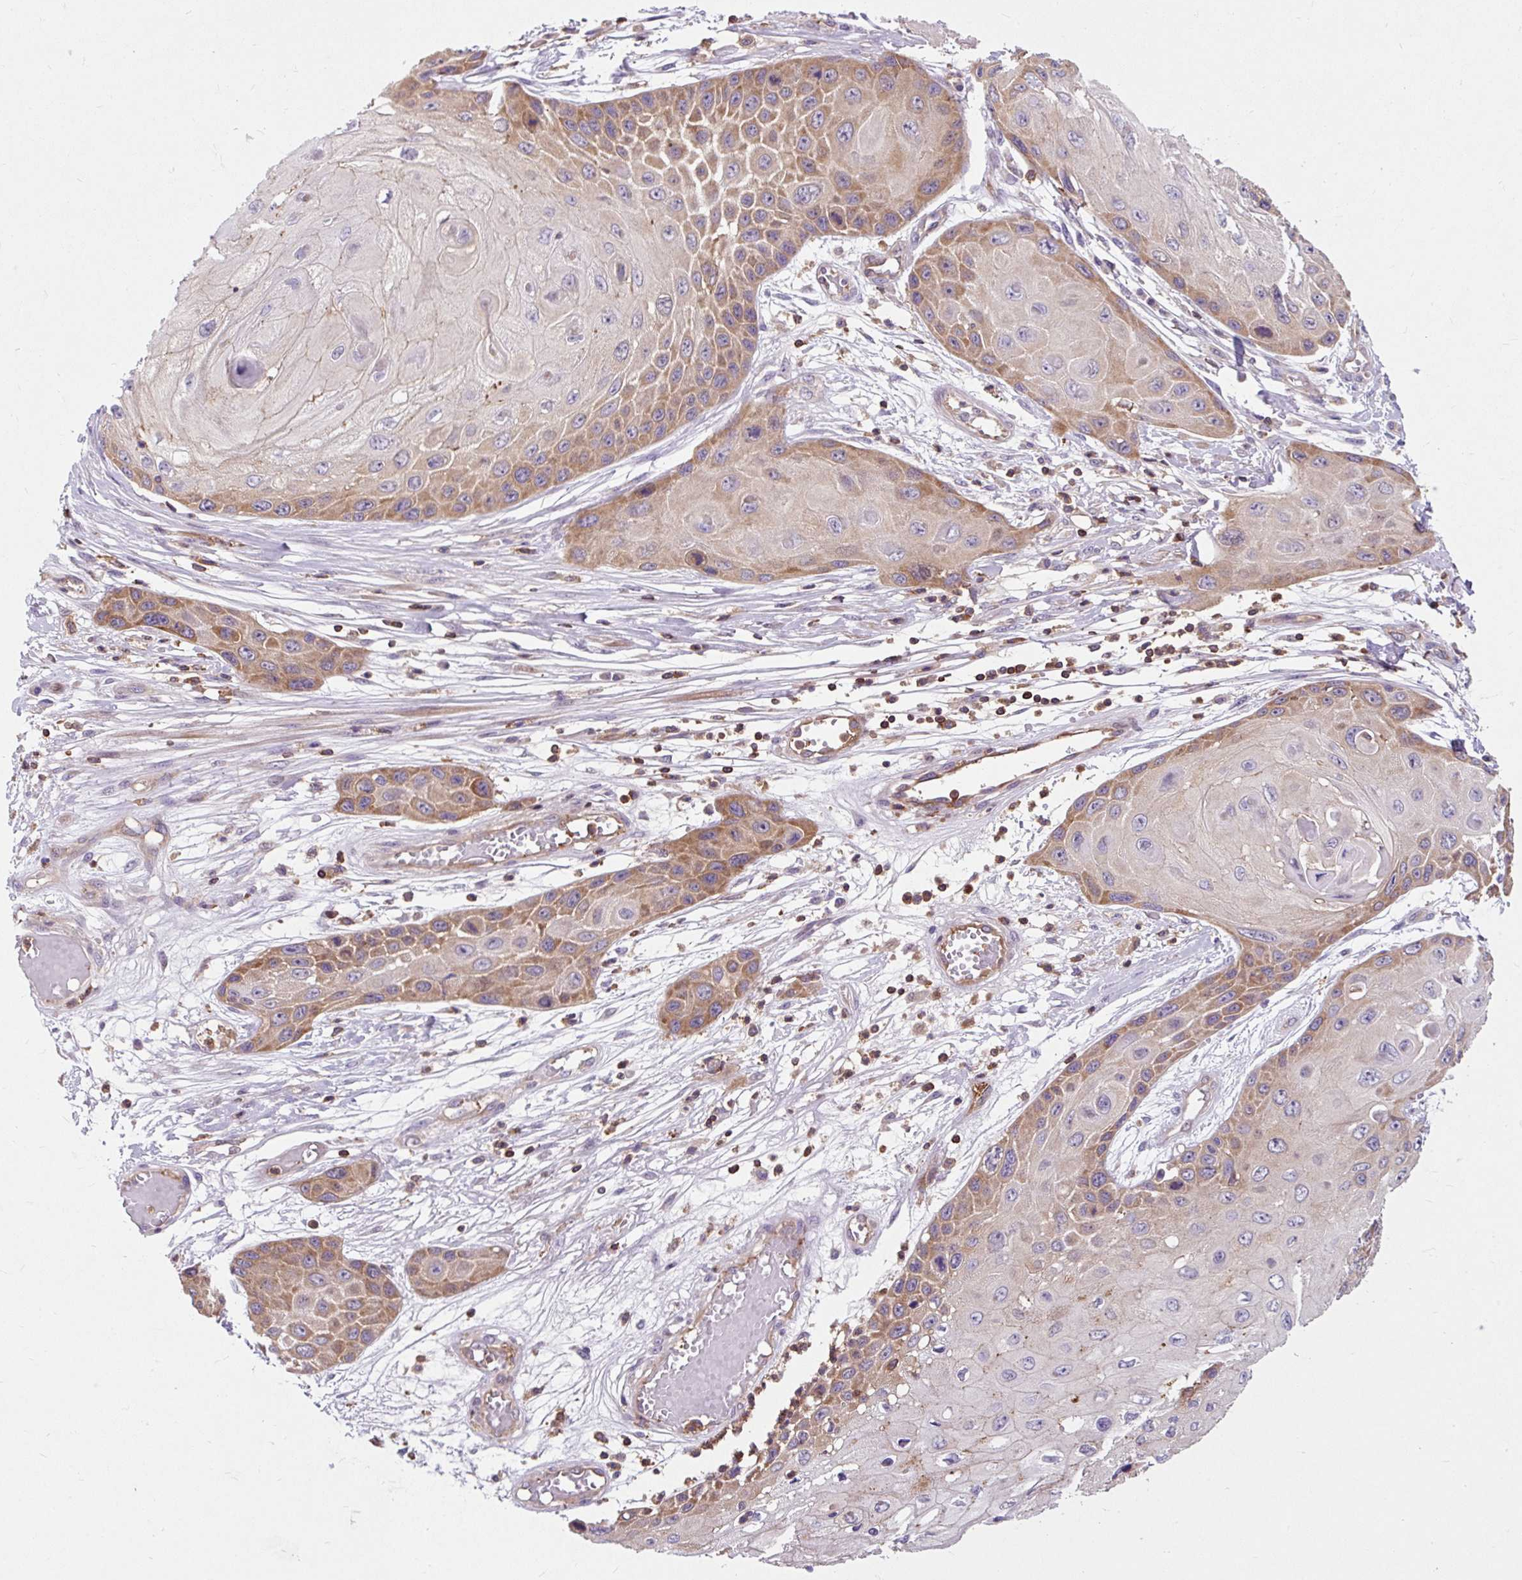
{"staining": {"intensity": "moderate", "quantity": "25%-75%", "location": "cytoplasmic/membranous"}, "tissue": "skin cancer", "cell_type": "Tumor cells", "image_type": "cancer", "snomed": [{"axis": "morphology", "description": "Squamous cell carcinoma, NOS"}, {"axis": "topography", "description": "Skin"}, {"axis": "topography", "description": "Vulva"}], "caption": "Human squamous cell carcinoma (skin) stained with a protein marker displays moderate staining in tumor cells.", "gene": "CISD3", "patient": {"sex": "female", "age": 44}}